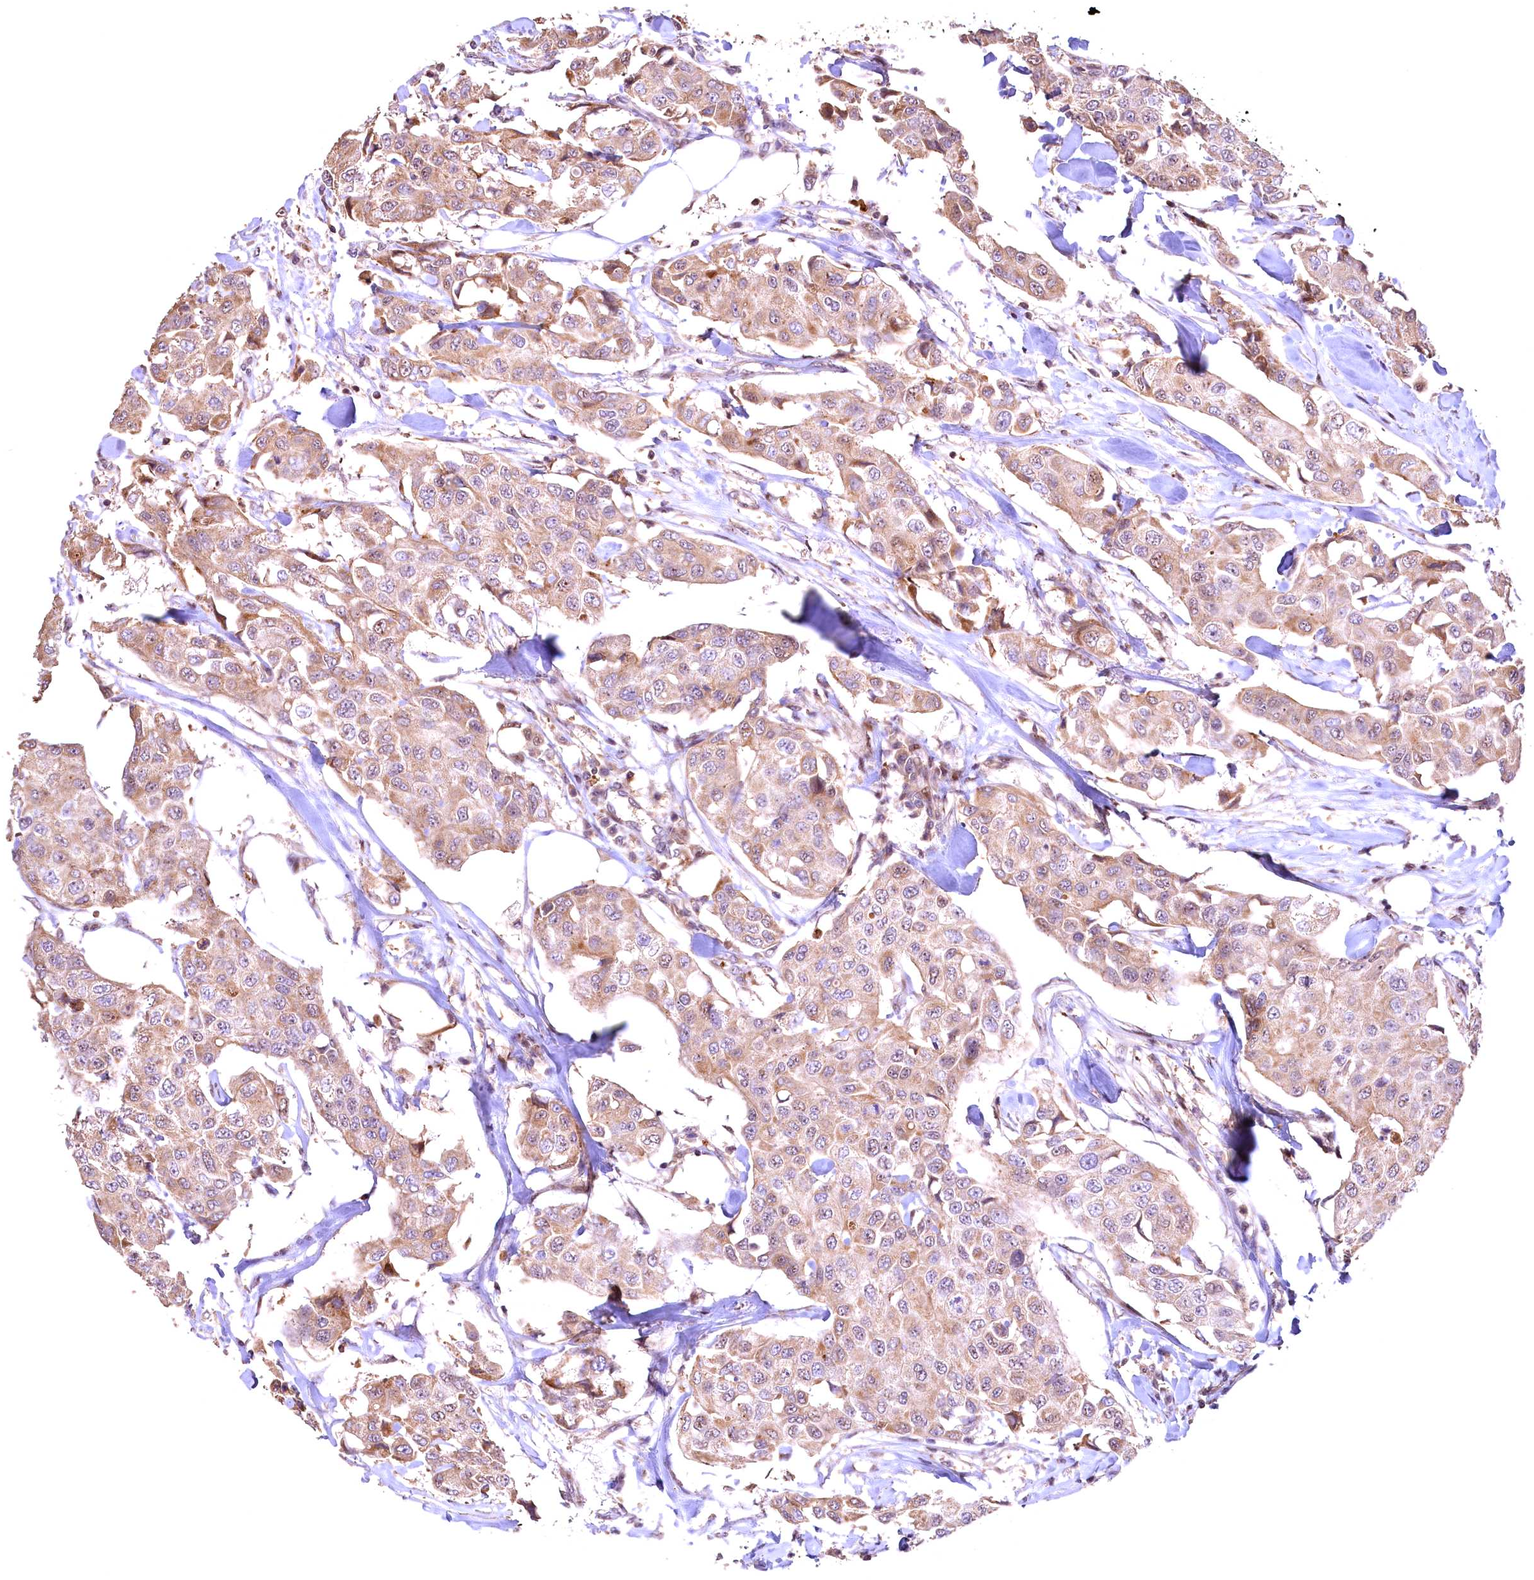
{"staining": {"intensity": "moderate", "quantity": ">75%", "location": "cytoplasmic/membranous,nuclear"}, "tissue": "breast cancer", "cell_type": "Tumor cells", "image_type": "cancer", "snomed": [{"axis": "morphology", "description": "Duct carcinoma"}, {"axis": "topography", "description": "Breast"}], "caption": "Breast cancer stained with a protein marker exhibits moderate staining in tumor cells.", "gene": "FUZ", "patient": {"sex": "female", "age": 80}}